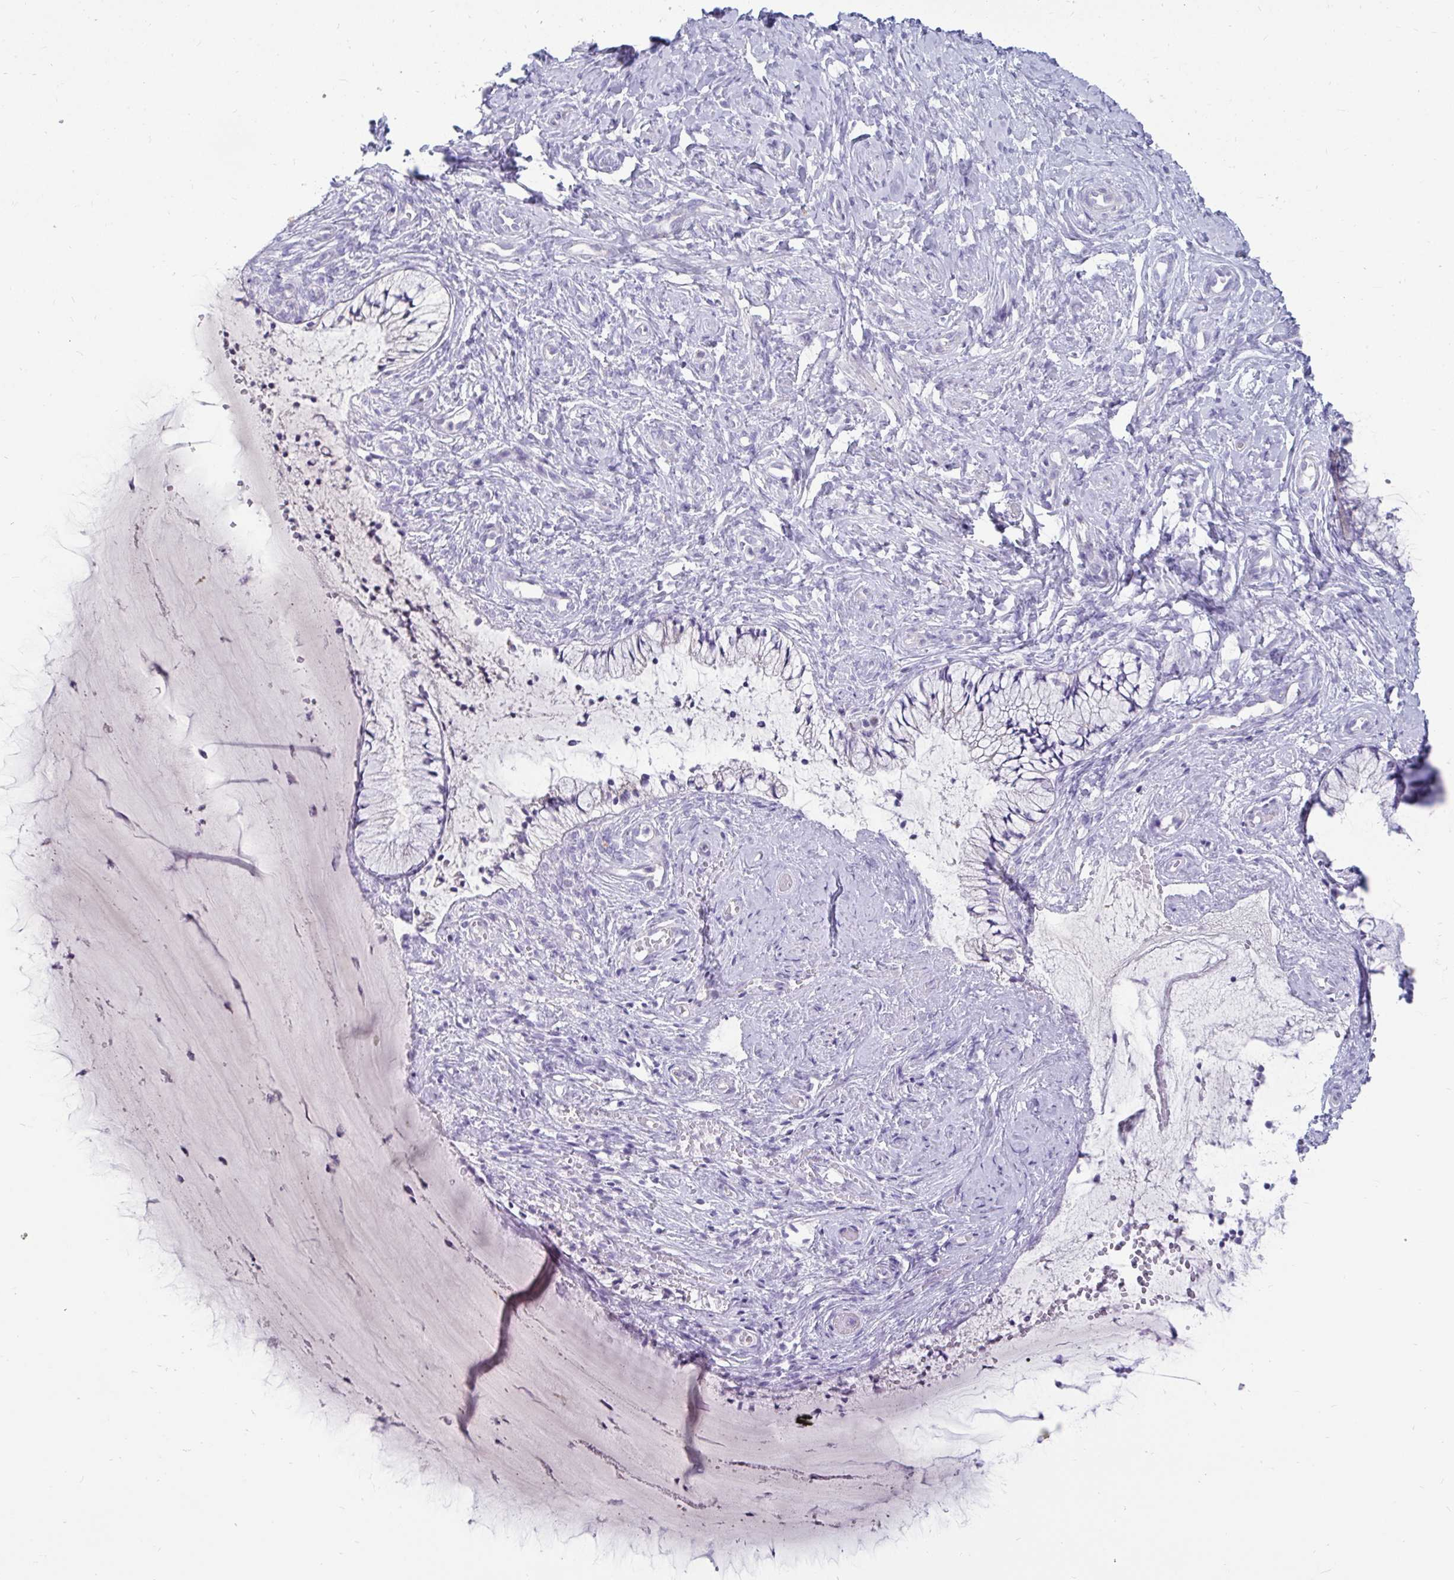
{"staining": {"intensity": "negative", "quantity": "none", "location": "none"}, "tissue": "cervix", "cell_type": "Glandular cells", "image_type": "normal", "snomed": [{"axis": "morphology", "description": "Normal tissue, NOS"}, {"axis": "topography", "description": "Cervix"}], "caption": "High power microscopy photomicrograph of an immunohistochemistry (IHC) photomicrograph of normal cervix, revealing no significant positivity in glandular cells. The staining is performed using DAB (3,3'-diaminobenzidine) brown chromogen with nuclei counter-stained in using hematoxylin.", "gene": "CTSZ", "patient": {"sex": "female", "age": 37}}